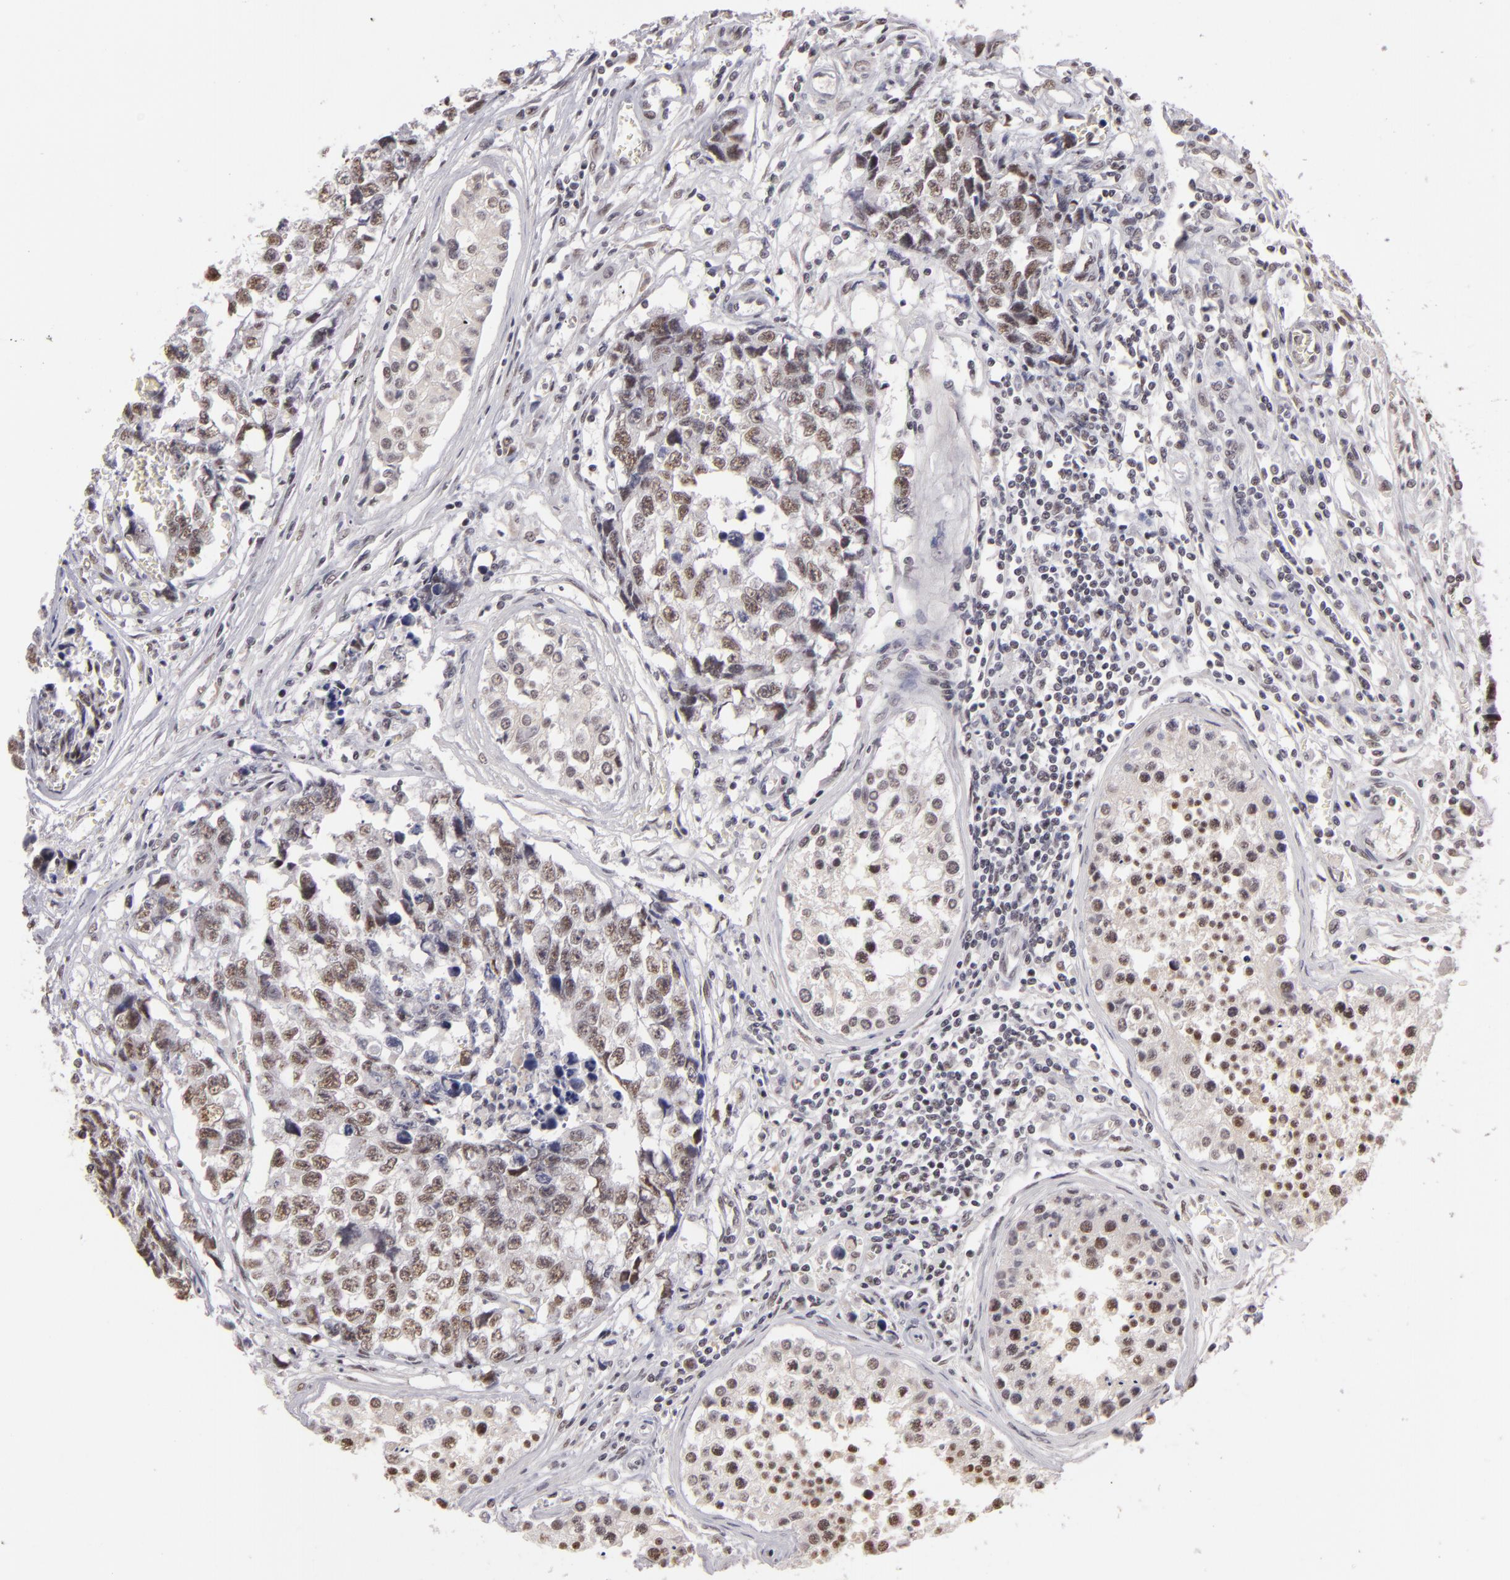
{"staining": {"intensity": "weak", "quantity": "25%-75%", "location": "nuclear"}, "tissue": "testis cancer", "cell_type": "Tumor cells", "image_type": "cancer", "snomed": [{"axis": "morphology", "description": "Carcinoma, Embryonal, NOS"}, {"axis": "topography", "description": "Testis"}], "caption": "Human testis cancer (embryonal carcinoma) stained with a brown dye reveals weak nuclear positive positivity in approximately 25%-75% of tumor cells.", "gene": "INTS6", "patient": {"sex": "male", "age": 31}}